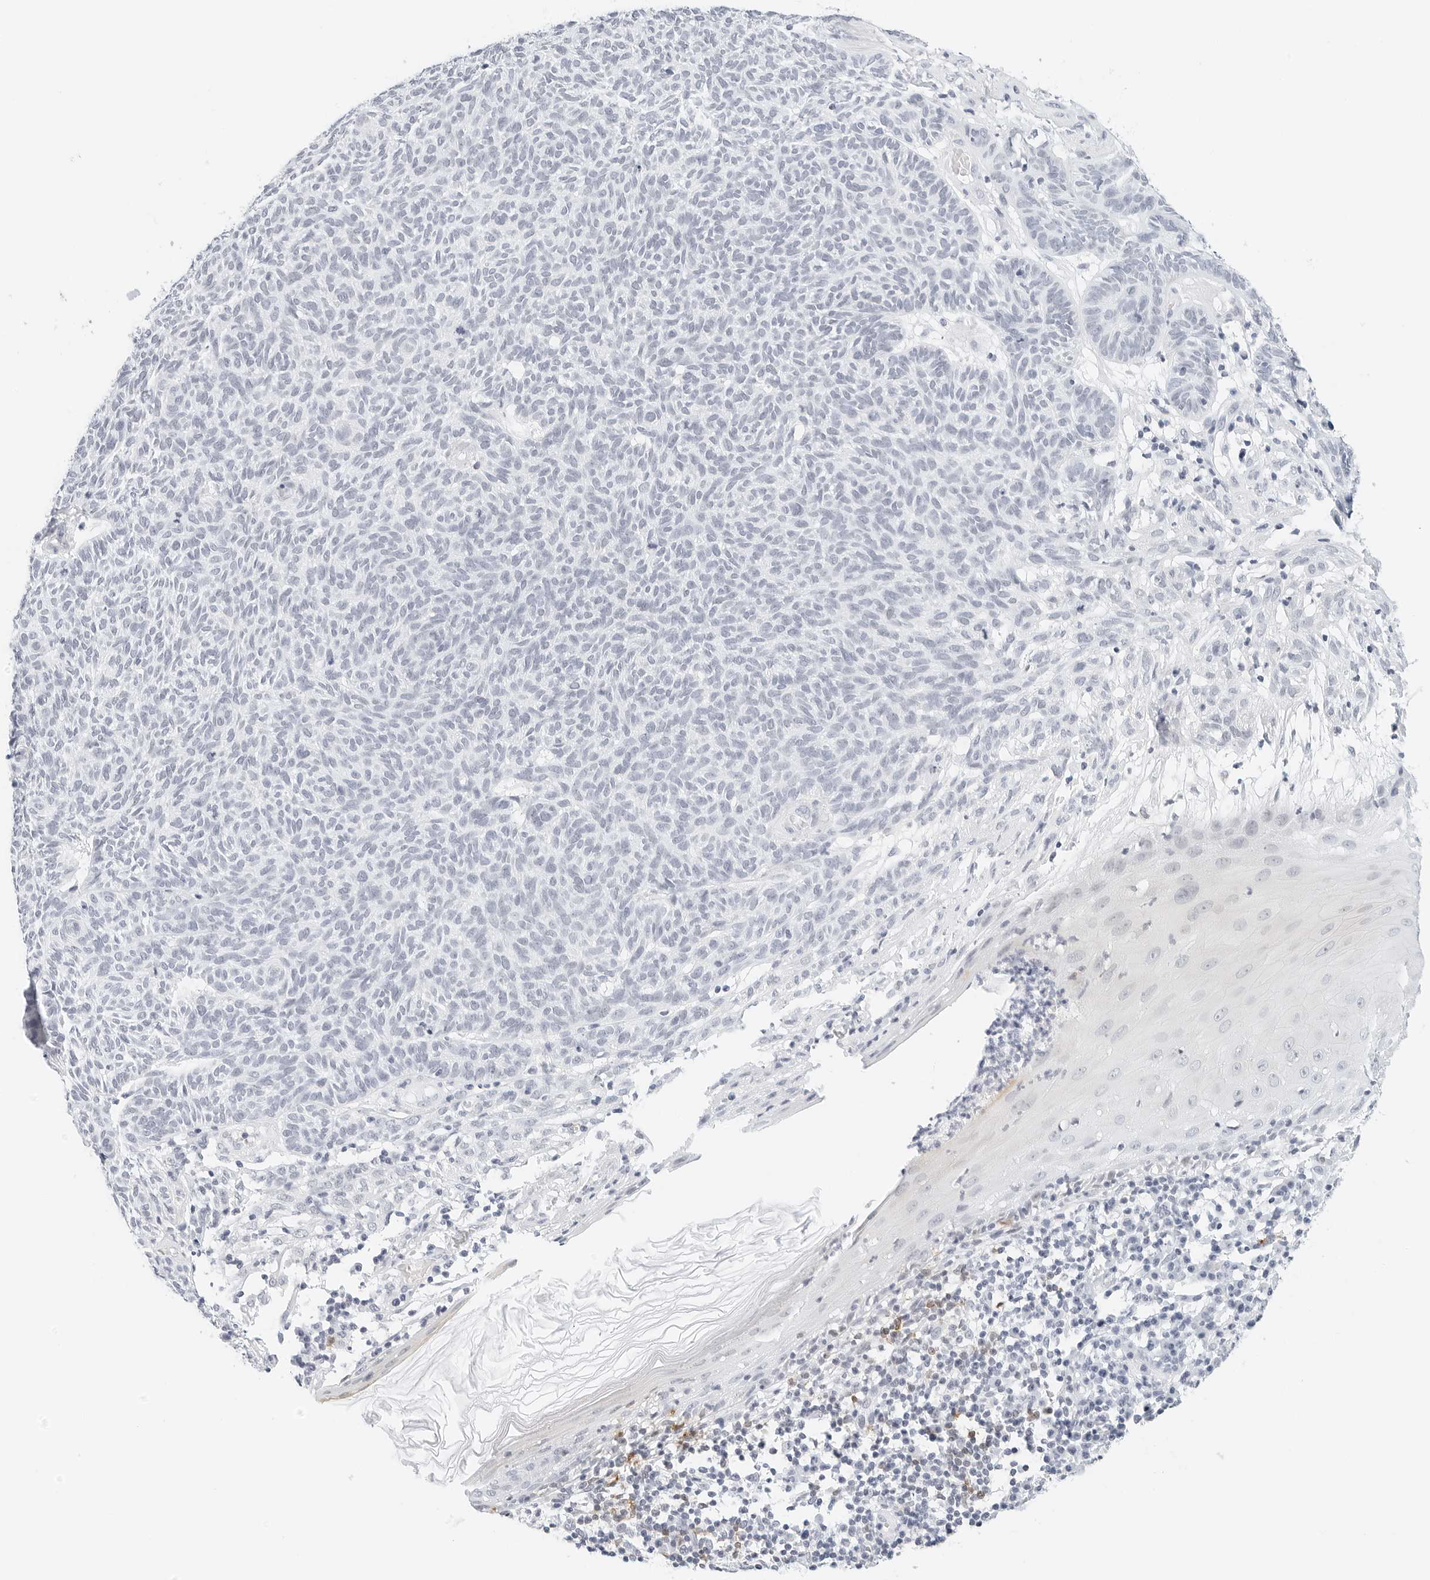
{"staining": {"intensity": "negative", "quantity": "none", "location": "none"}, "tissue": "skin cancer", "cell_type": "Tumor cells", "image_type": "cancer", "snomed": [{"axis": "morphology", "description": "Squamous cell carcinoma, NOS"}, {"axis": "topography", "description": "Skin"}], "caption": "This is a micrograph of immunohistochemistry (IHC) staining of skin squamous cell carcinoma, which shows no positivity in tumor cells. The staining was performed using DAB (3,3'-diaminobenzidine) to visualize the protein expression in brown, while the nuclei were stained in blue with hematoxylin (Magnification: 20x).", "gene": "CD22", "patient": {"sex": "female", "age": 90}}